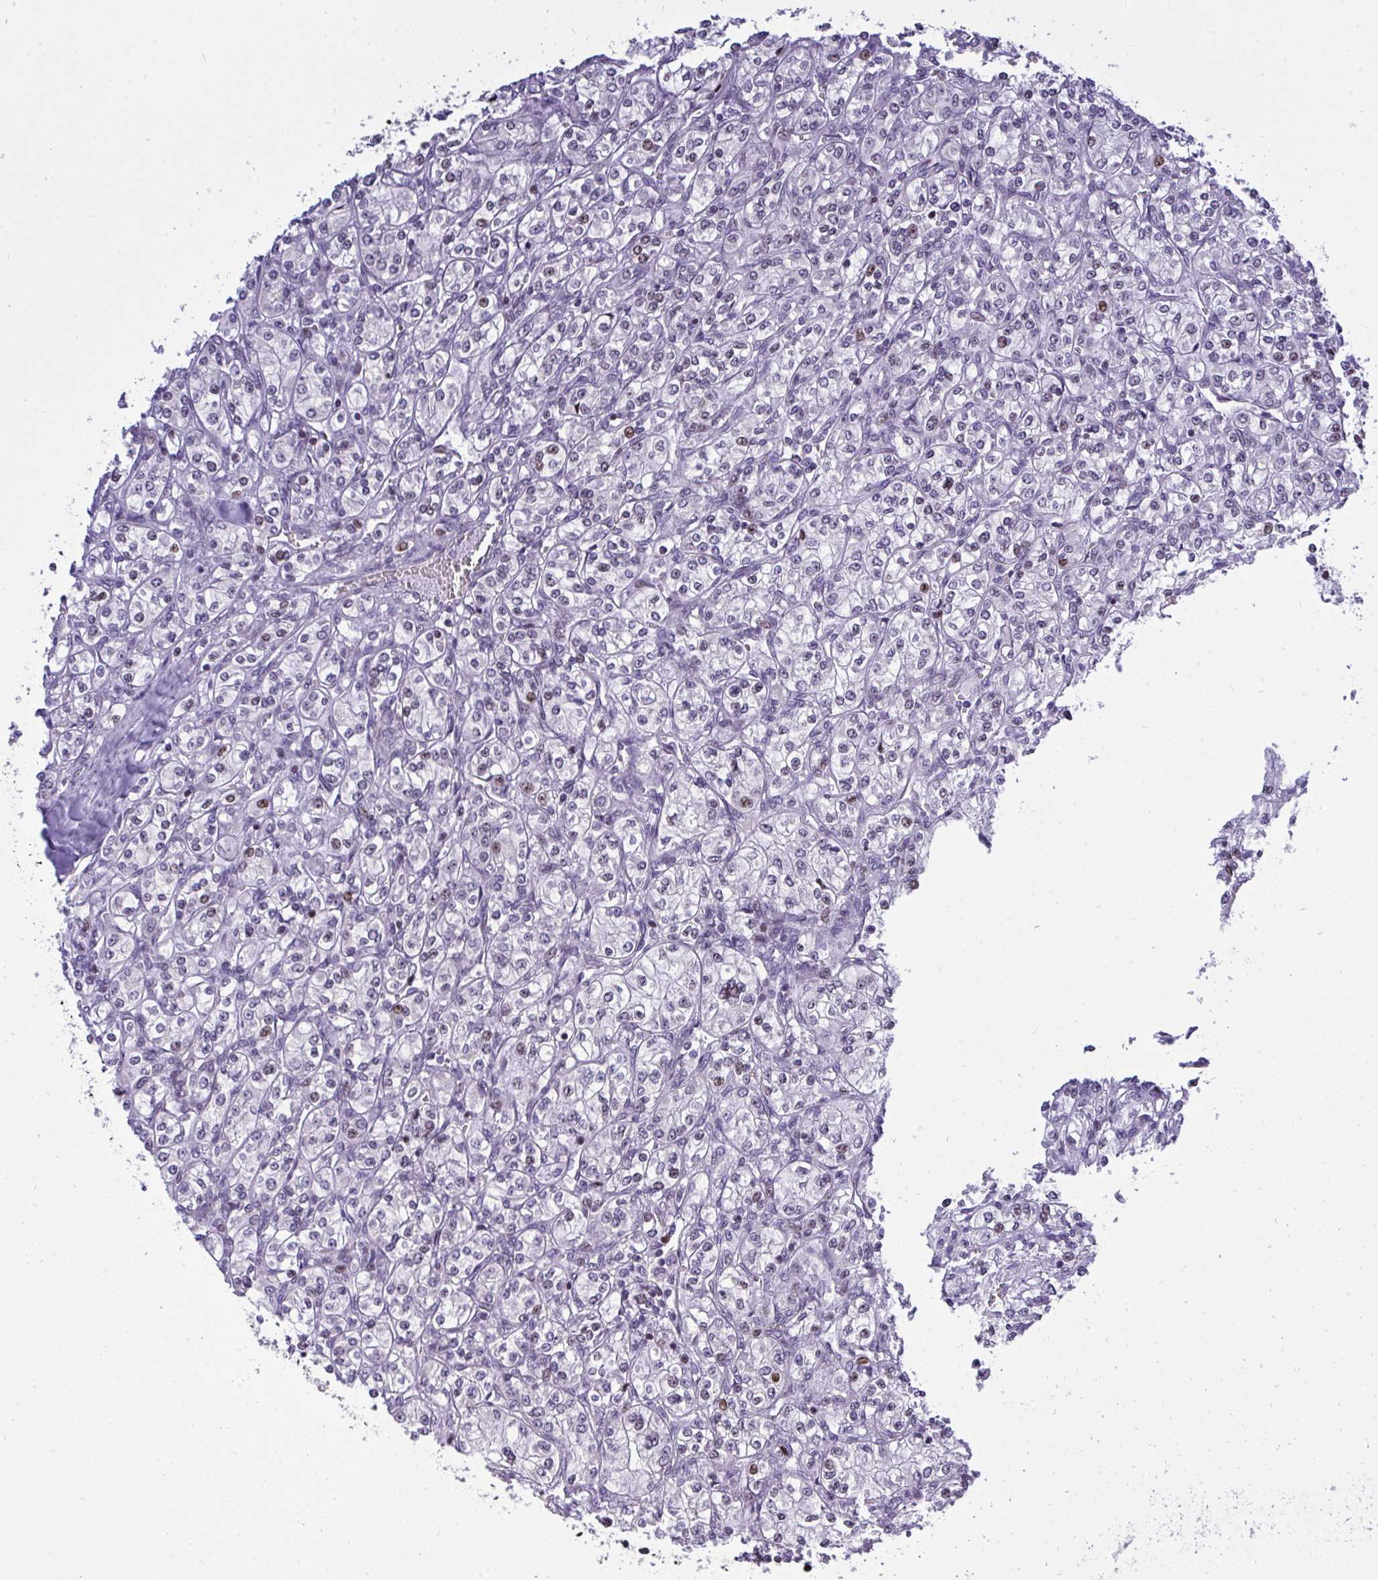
{"staining": {"intensity": "moderate", "quantity": "<25%", "location": "nuclear"}, "tissue": "renal cancer", "cell_type": "Tumor cells", "image_type": "cancer", "snomed": [{"axis": "morphology", "description": "Adenocarcinoma, NOS"}, {"axis": "topography", "description": "Kidney"}], "caption": "Human renal cancer (adenocarcinoma) stained with a brown dye demonstrates moderate nuclear positive positivity in approximately <25% of tumor cells.", "gene": "PLPPR3", "patient": {"sex": "male", "age": 77}}